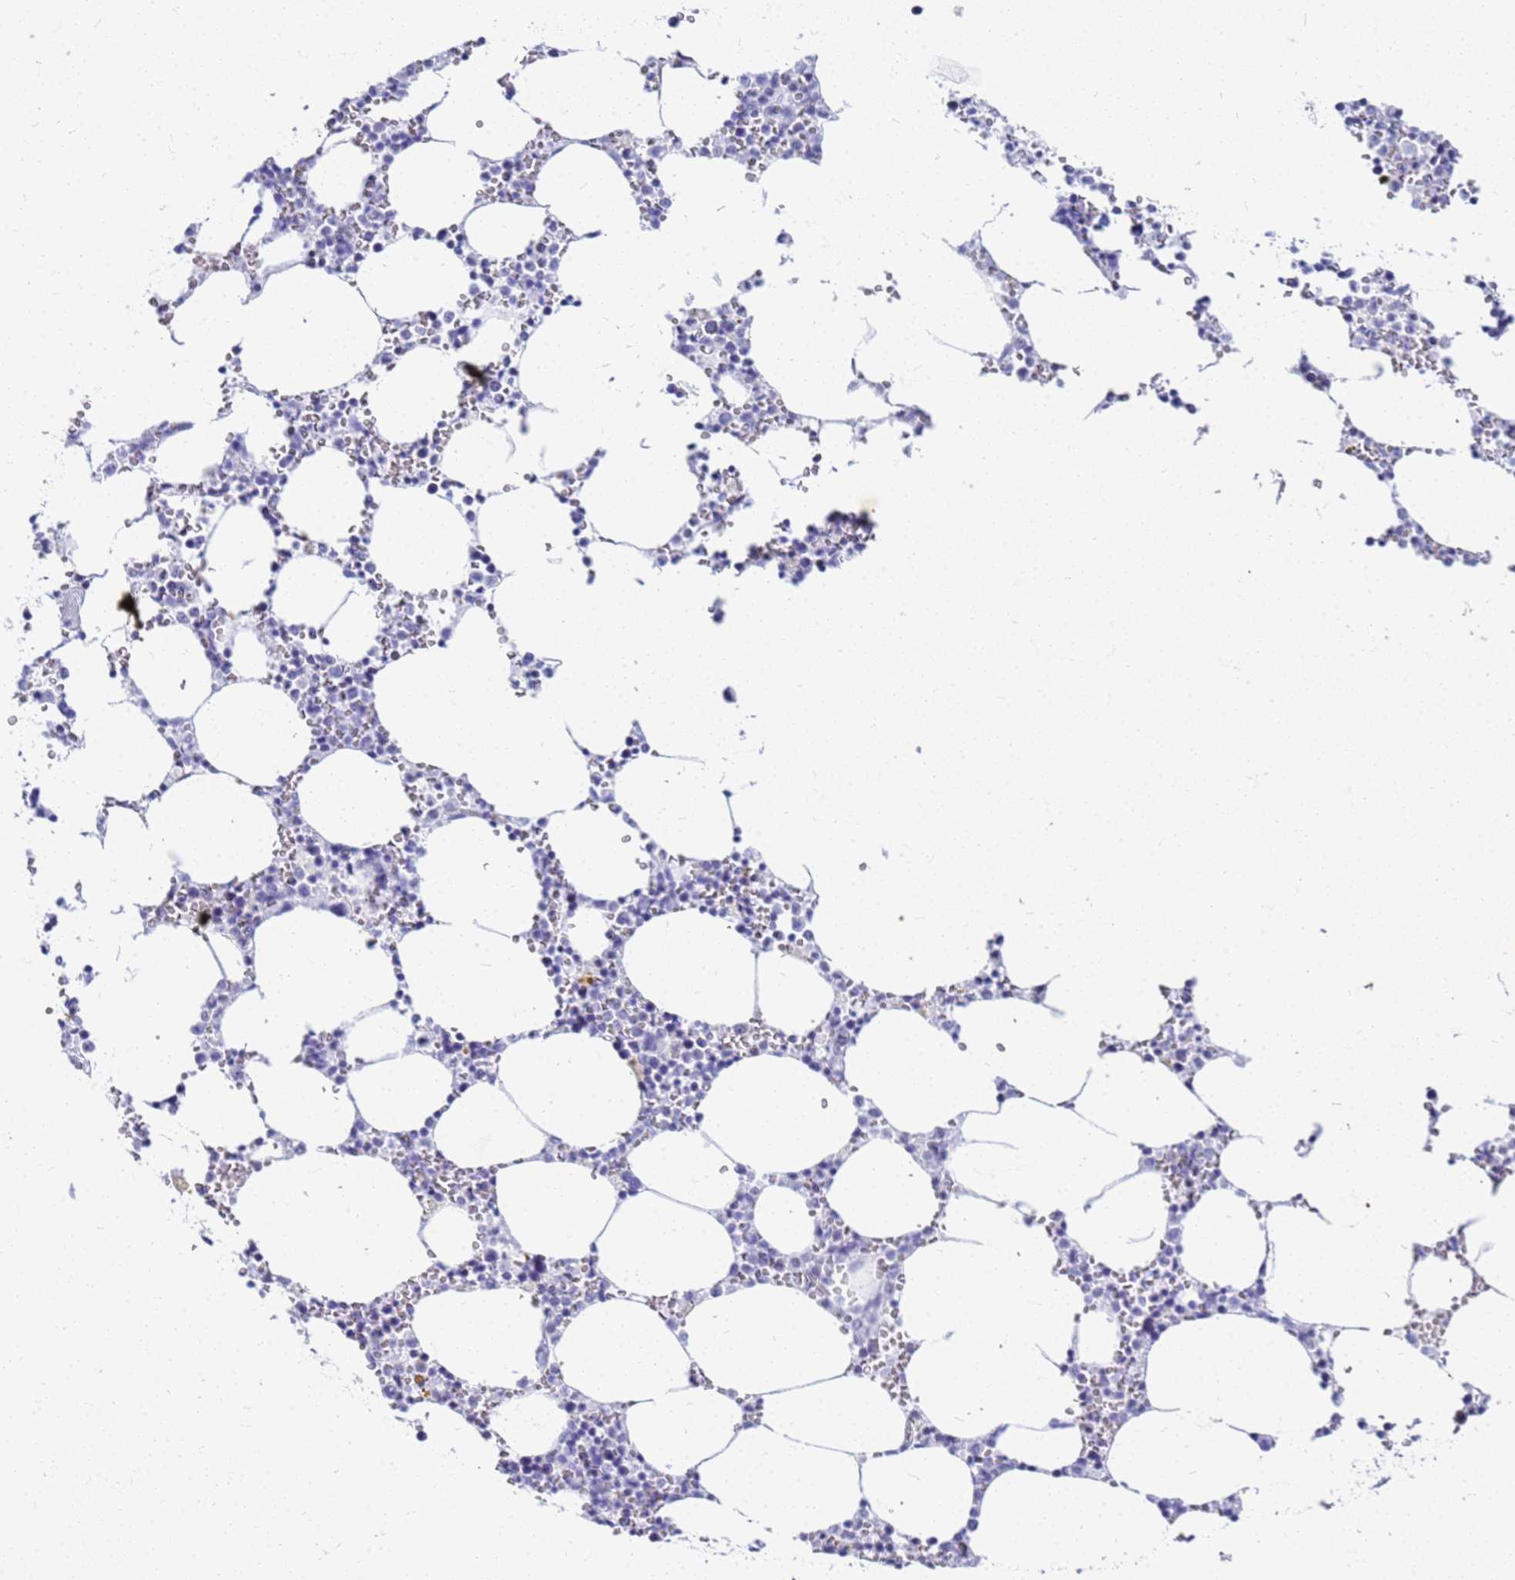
{"staining": {"intensity": "negative", "quantity": "none", "location": "none"}, "tissue": "bone marrow", "cell_type": "Hematopoietic cells", "image_type": "normal", "snomed": [{"axis": "morphology", "description": "Normal tissue, NOS"}, {"axis": "topography", "description": "Bone marrow"}], "caption": "Immunohistochemistry (IHC) histopathology image of normal bone marrow: bone marrow stained with DAB displays no significant protein expression in hematopoietic cells.", "gene": "SLC7A9", "patient": {"sex": "female", "age": 64}}